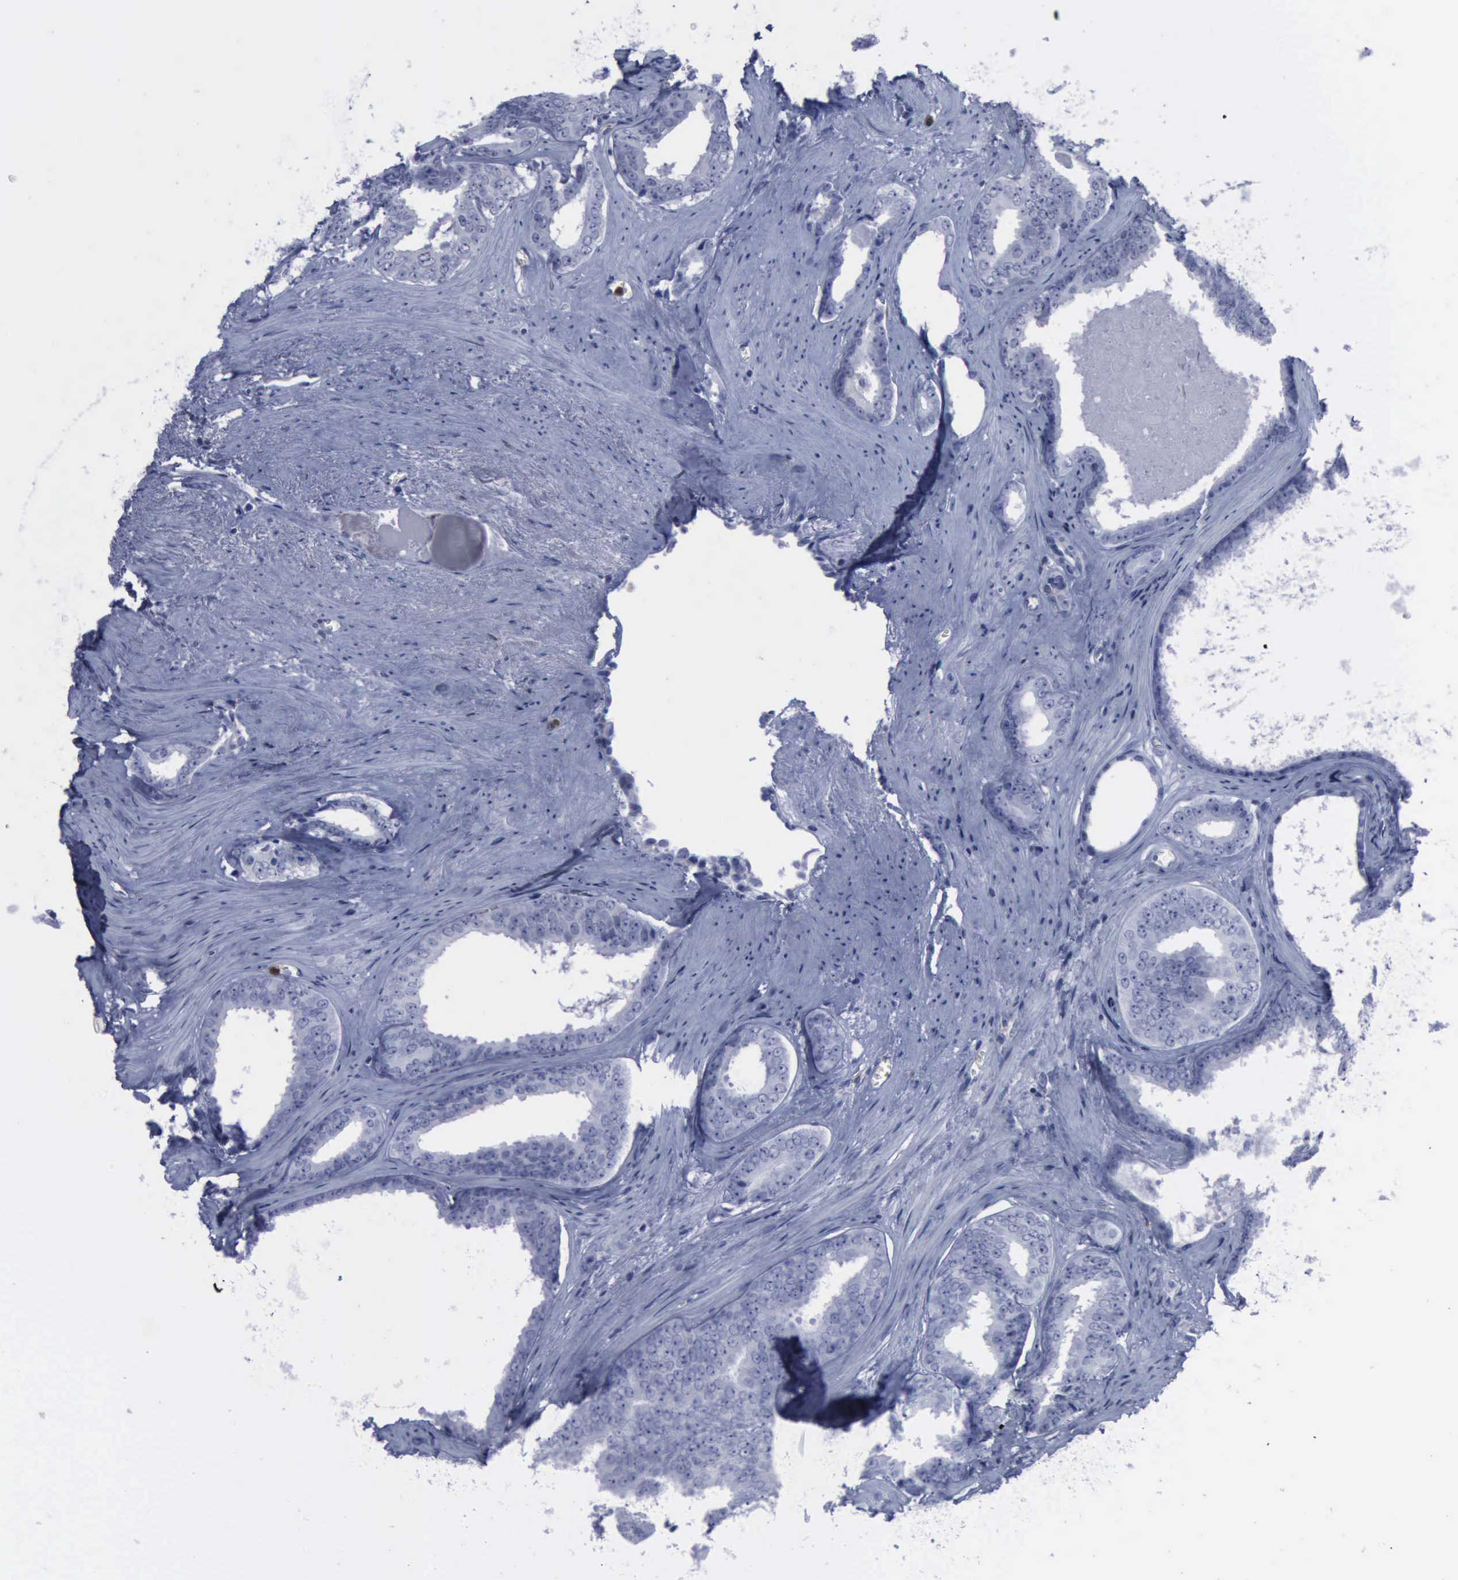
{"staining": {"intensity": "negative", "quantity": "none", "location": "none"}, "tissue": "prostate cancer", "cell_type": "Tumor cells", "image_type": "cancer", "snomed": [{"axis": "morphology", "description": "Adenocarcinoma, Medium grade"}, {"axis": "topography", "description": "Prostate"}], "caption": "Immunohistochemistry (IHC) micrograph of human adenocarcinoma (medium-grade) (prostate) stained for a protein (brown), which shows no positivity in tumor cells.", "gene": "CSTA", "patient": {"sex": "male", "age": 79}}